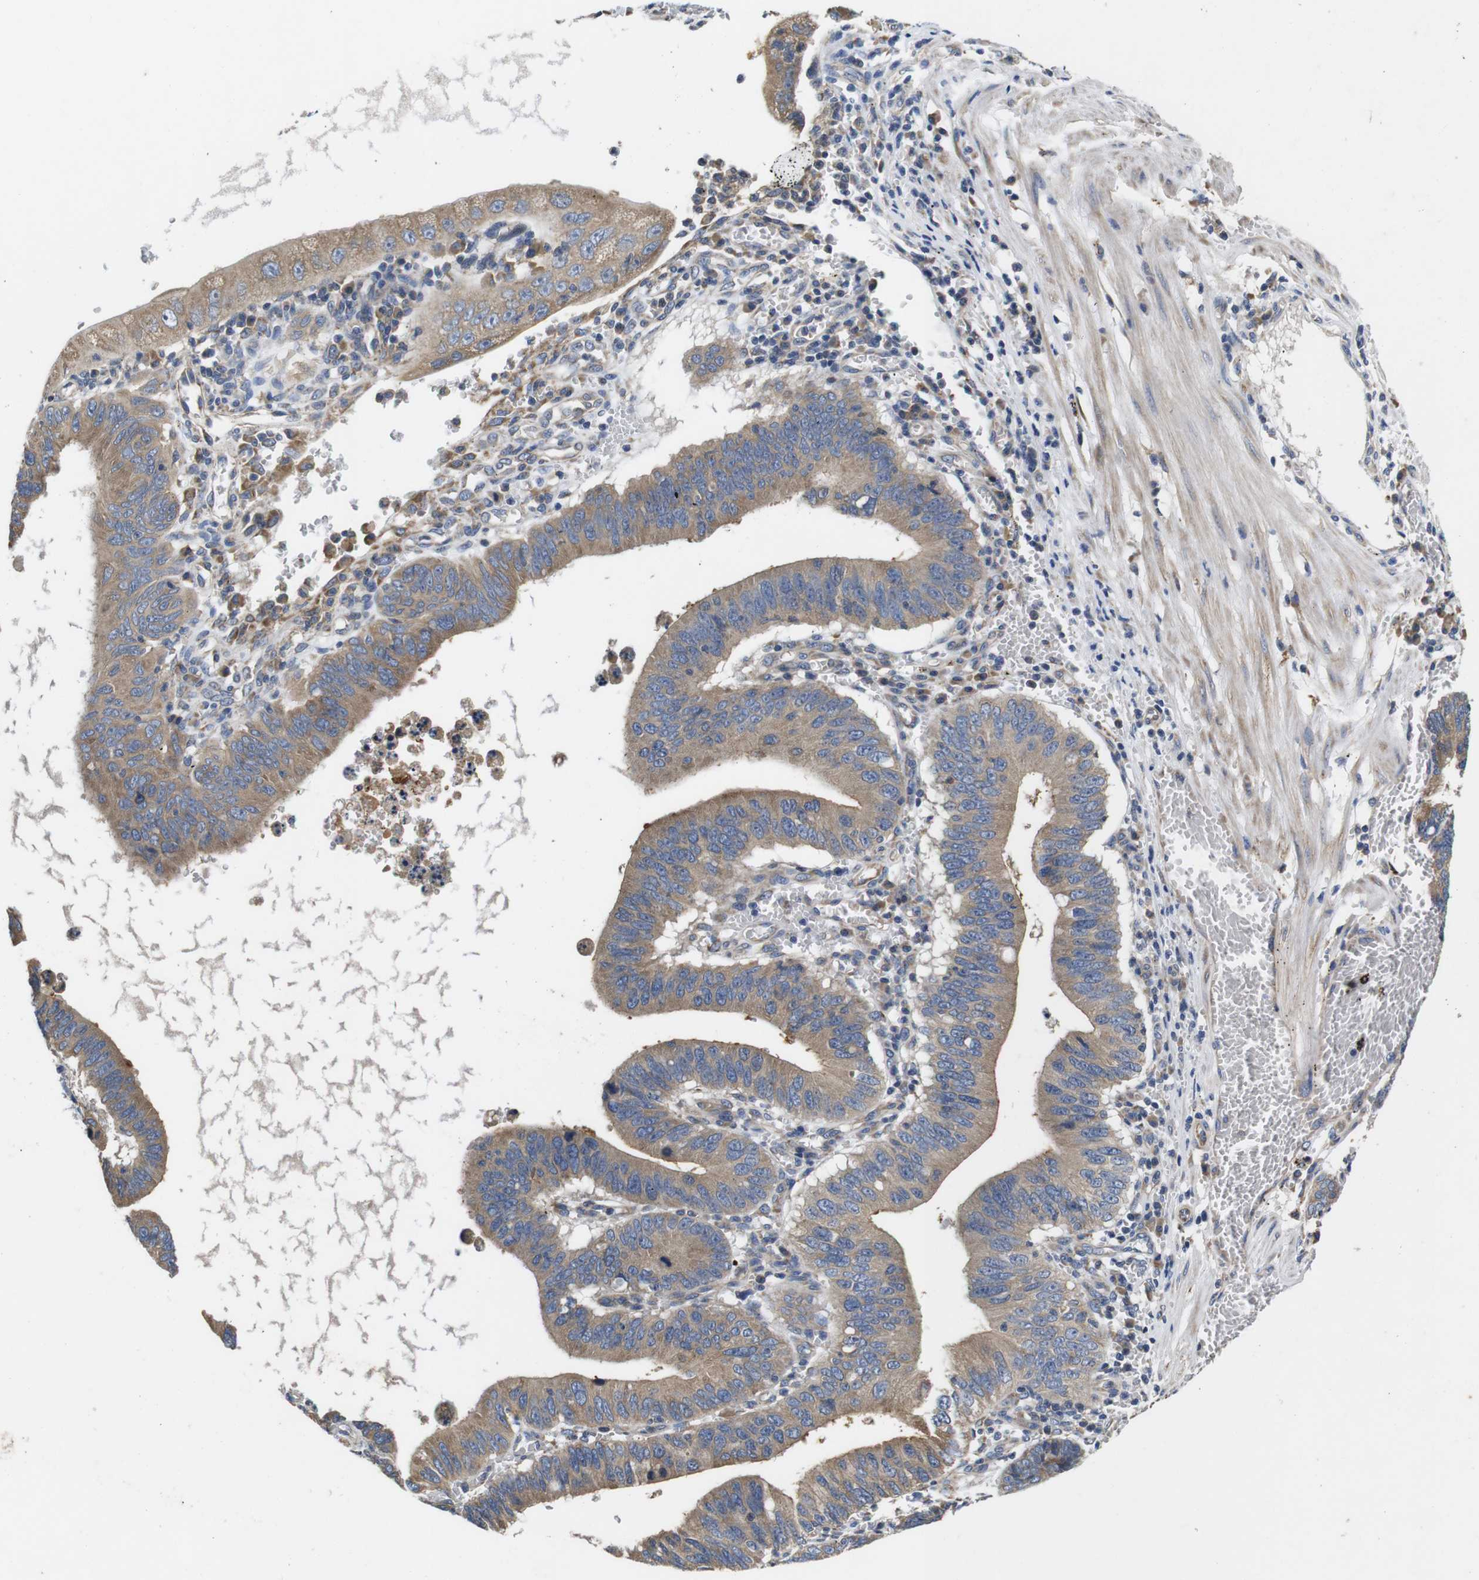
{"staining": {"intensity": "moderate", "quantity": ">75%", "location": "cytoplasmic/membranous"}, "tissue": "stomach cancer", "cell_type": "Tumor cells", "image_type": "cancer", "snomed": [{"axis": "morphology", "description": "Adenocarcinoma, NOS"}, {"axis": "topography", "description": "Stomach"}, {"axis": "topography", "description": "Gastric cardia"}], "caption": "High-magnification brightfield microscopy of stomach cancer (adenocarcinoma) stained with DAB (3,3'-diaminobenzidine) (brown) and counterstained with hematoxylin (blue). tumor cells exhibit moderate cytoplasmic/membranous positivity is present in about>75% of cells. (DAB (3,3'-diaminobenzidine) = brown stain, brightfield microscopy at high magnification).", "gene": "MARCHF7", "patient": {"sex": "male", "age": 59}}